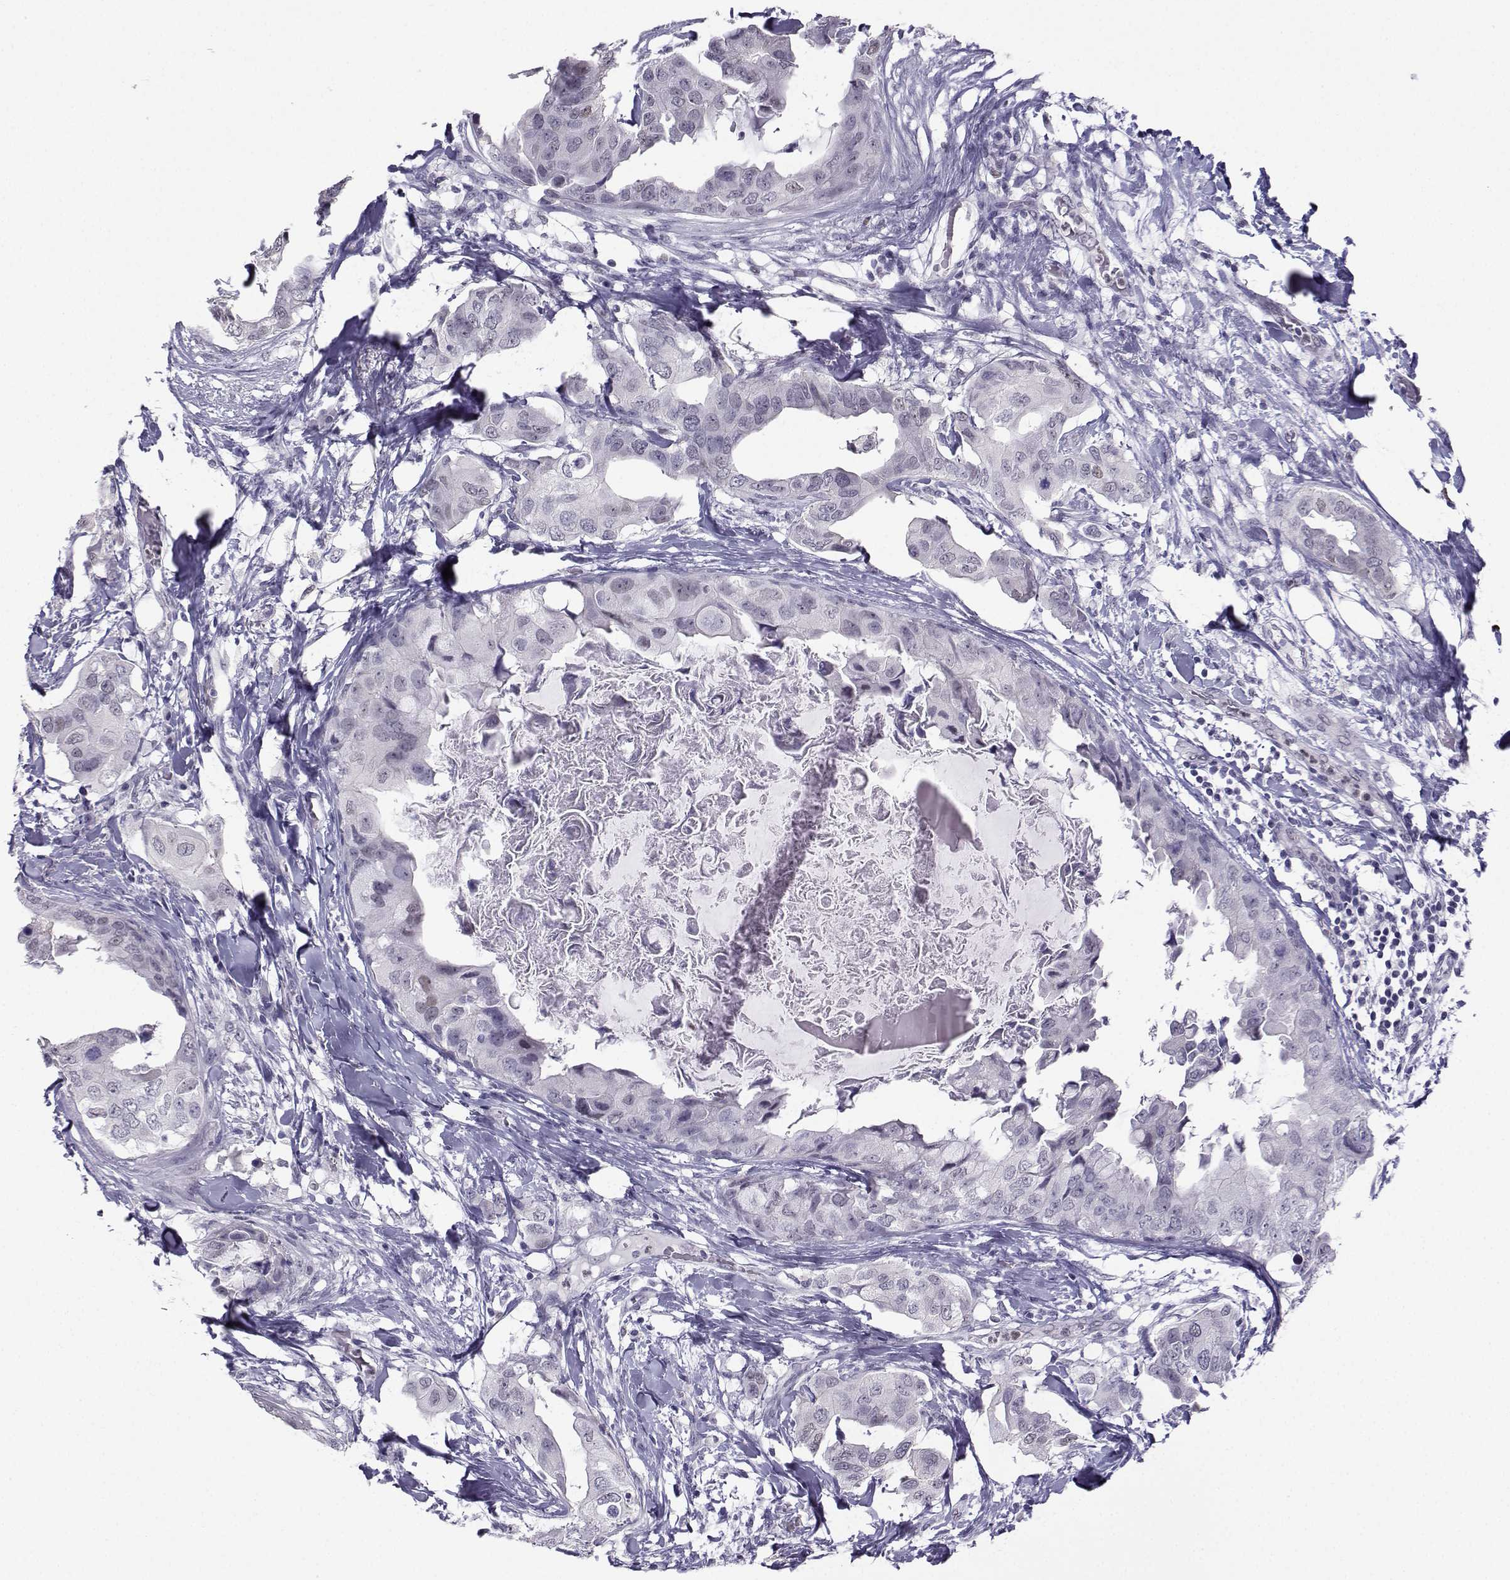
{"staining": {"intensity": "negative", "quantity": "none", "location": "none"}, "tissue": "breast cancer", "cell_type": "Tumor cells", "image_type": "cancer", "snomed": [{"axis": "morphology", "description": "Normal tissue, NOS"}, {"axis": "morphology", "description": "Duct carcinoma"}, {"axis": "topography", "description": "Breast"}], "caption": "High power microscopy image of an immunohistochemistry (IHC) histopathology image of invasive ductal carcinoma (breast), revealing no significant staining in tumor cells.", "gene": "TEDC2", "patient": {"sex": "female", "age": 40}}